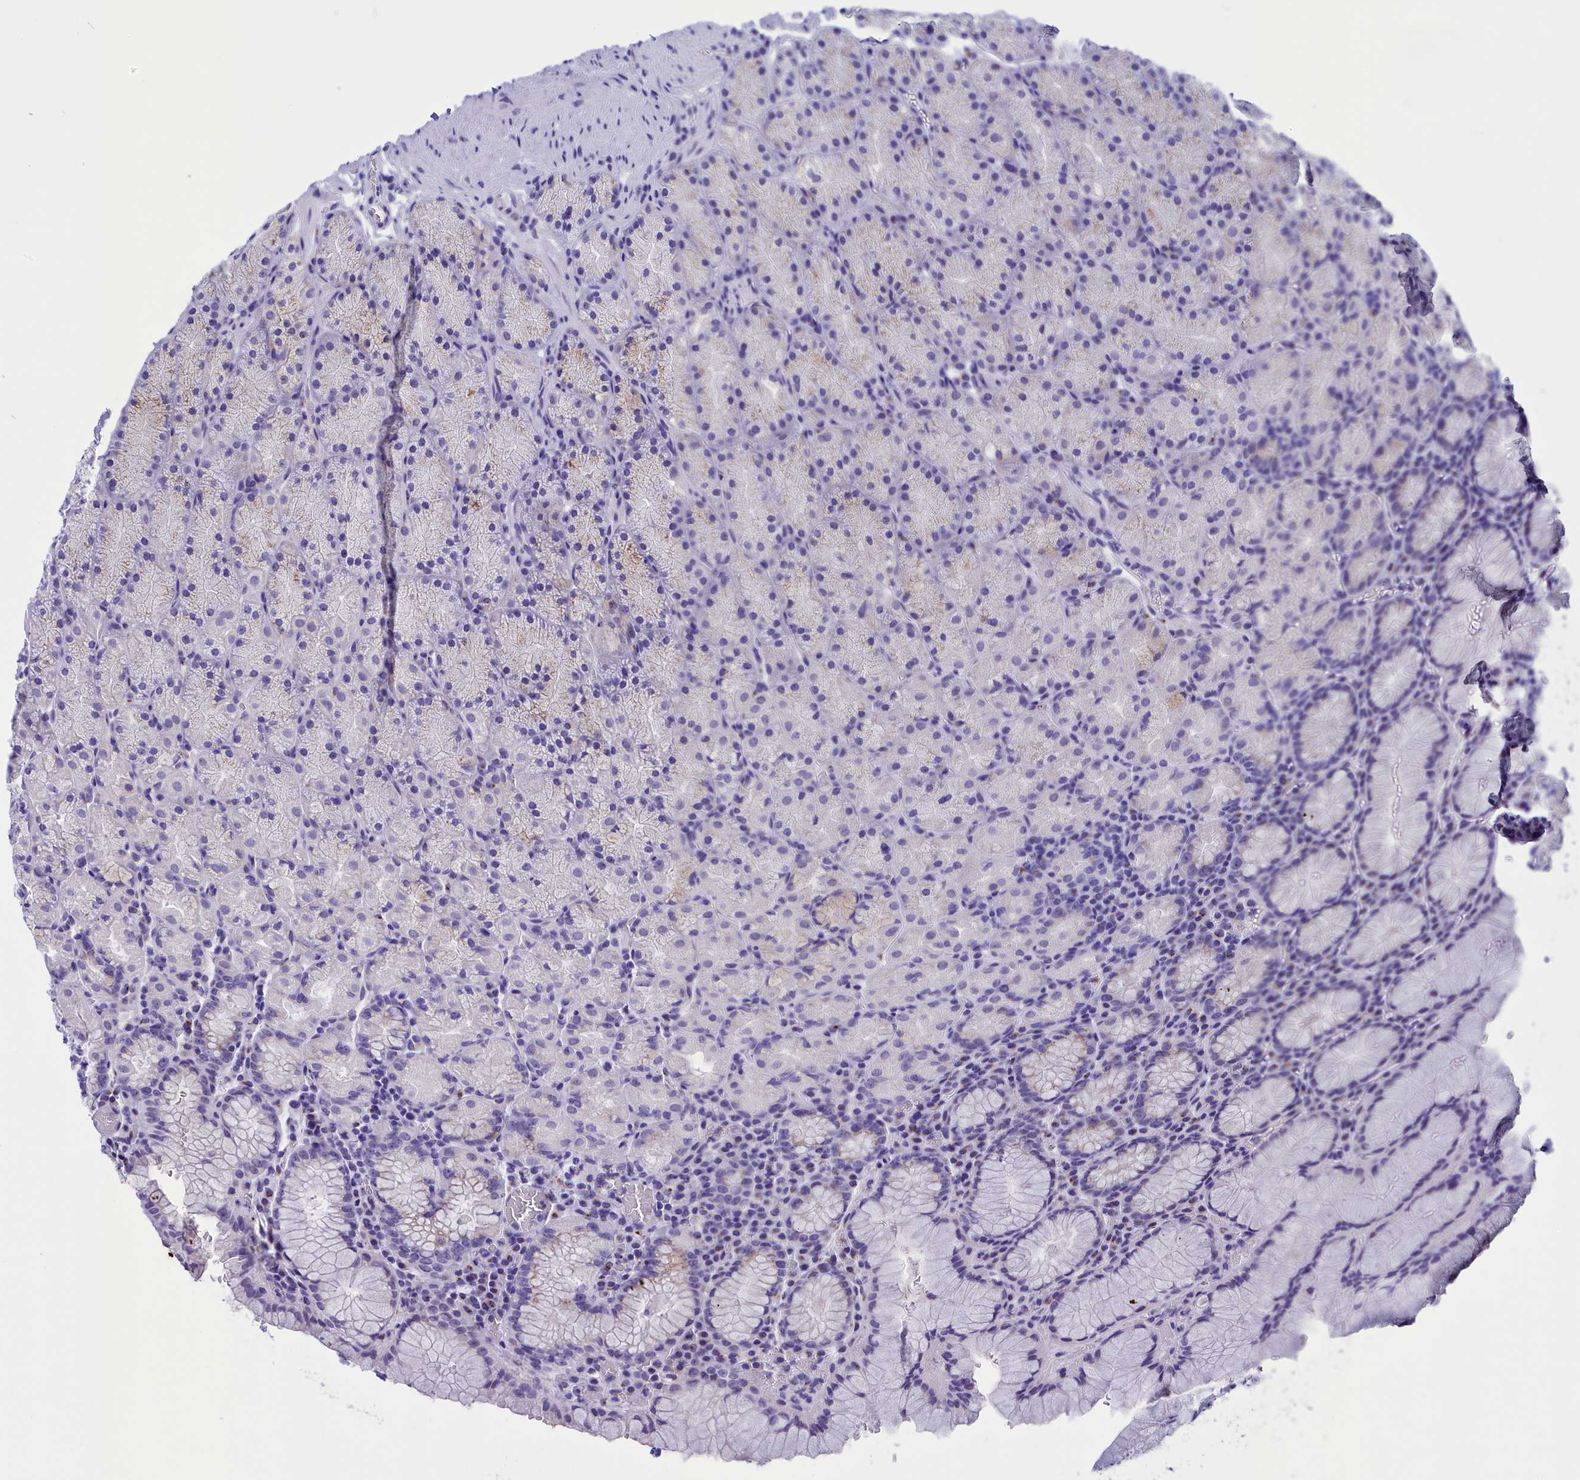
{"staining": {"intensity": "weak", "quantity": "<25%", "location": "cytoplasmic/membranous"}, "tissue": "stomach", "cell_type": "Glandular cells", "image_type": "normal", "snomed": [{"axis": "morphology", "description": "Normal tissue, NOS"}, {"axis": "topography", "description": "Stomach, upper"}, {"axis": "topography", "description": "Stomach, lower"}], "caption": "The IHC photomicrograph has no significant positivity in glandular cells of stomach.", "gene": "AP3B2", "patient": {"sex": "male", "age": 80}}